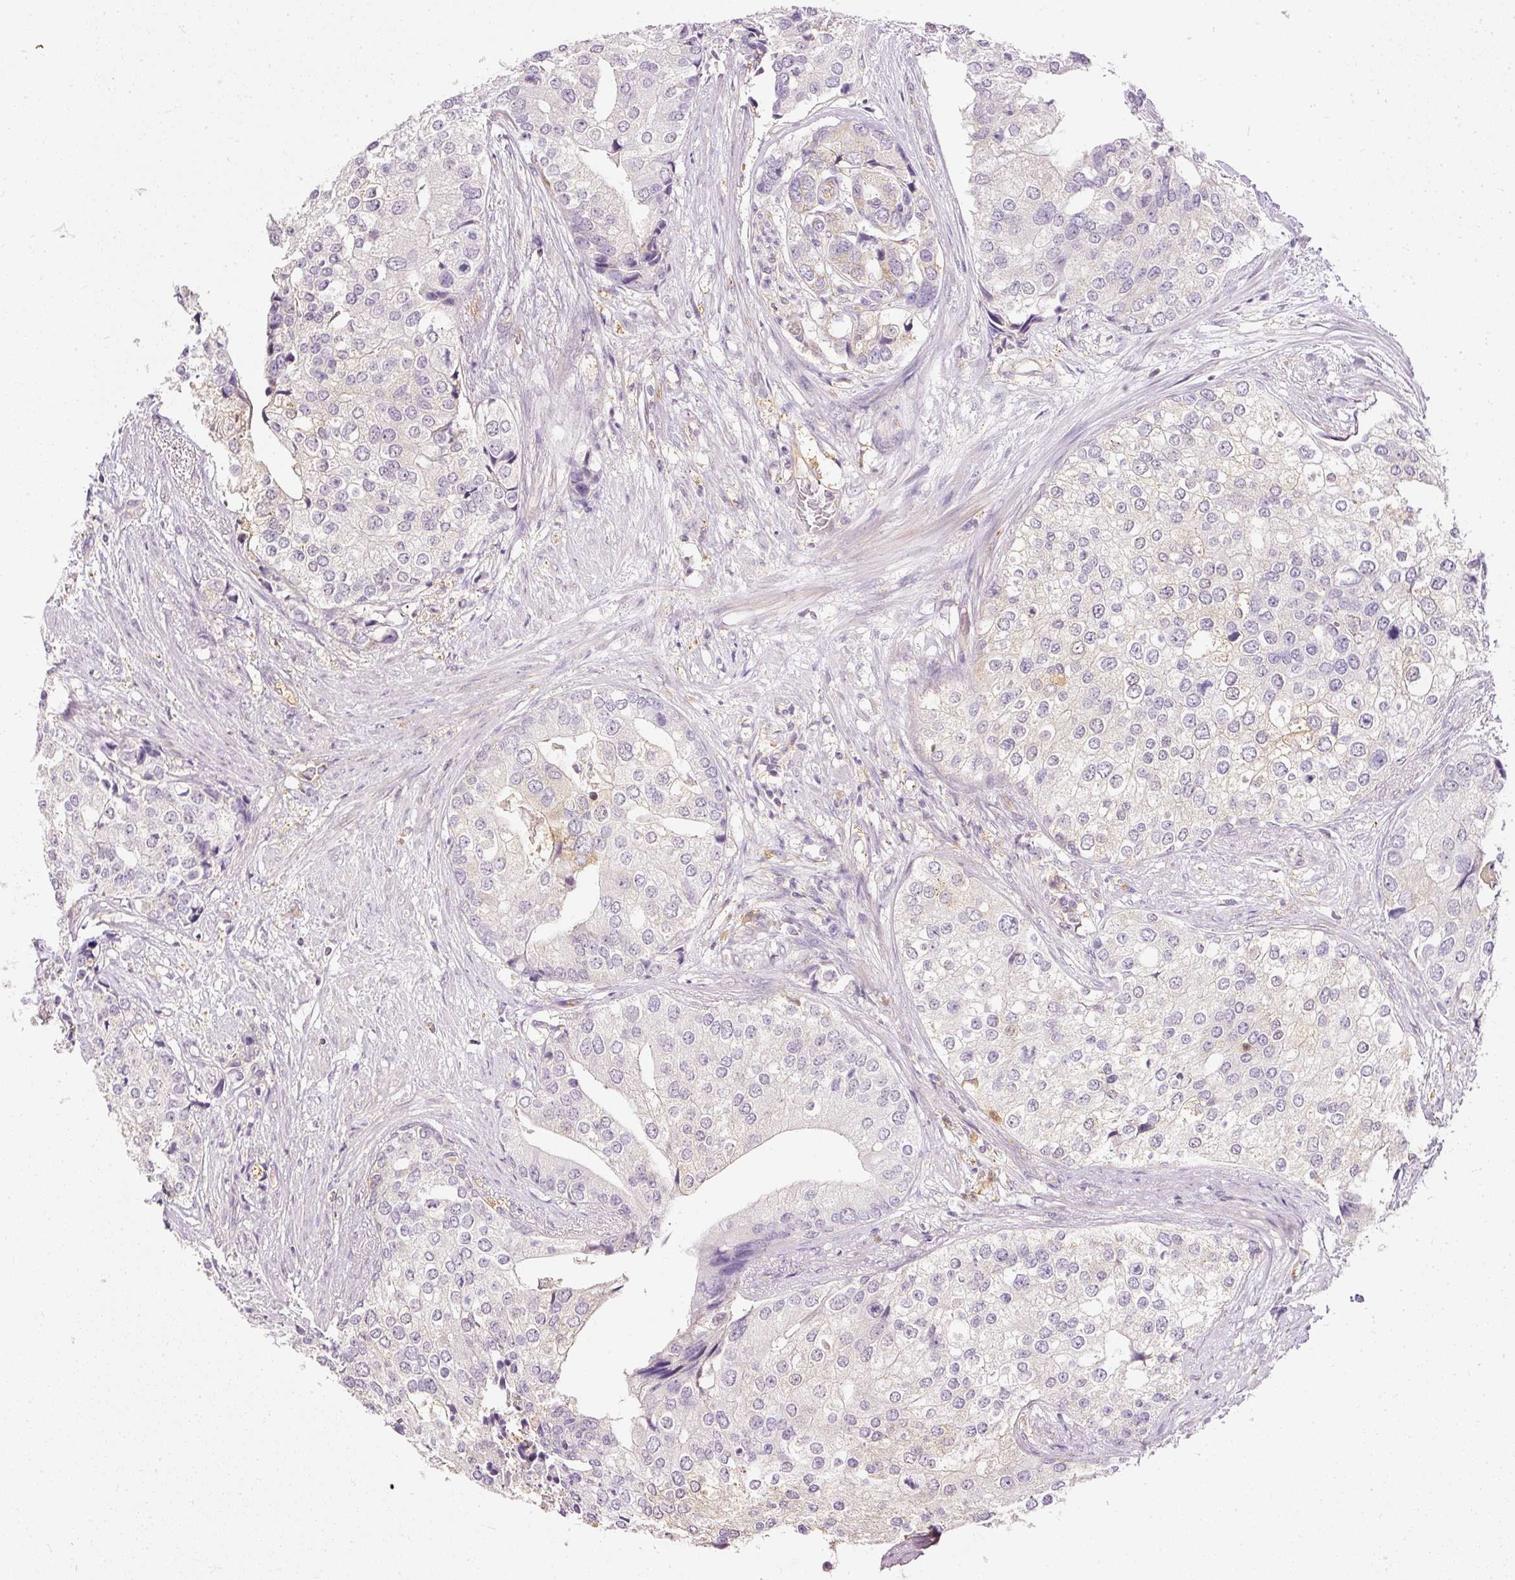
{"staining": {"intensity": "negative", "quantity": "none", "location": "none"}, "tissue": "prostate cancer", "cell_type": "Tumor cells", "image_type": "cancer", "snomed": [{"axis": "morphology", "description": "Adenocarcinoma, High grade"}, {"axis": "topography", "description": "Prostate"}], "caption": "Immunohistochemical staining of human high-grade adenocarcinoma (prostate) displays no significant positivity in tumor cells.", "gene": "ARMH3", "patient": {"sex": "male", "age": 62}}